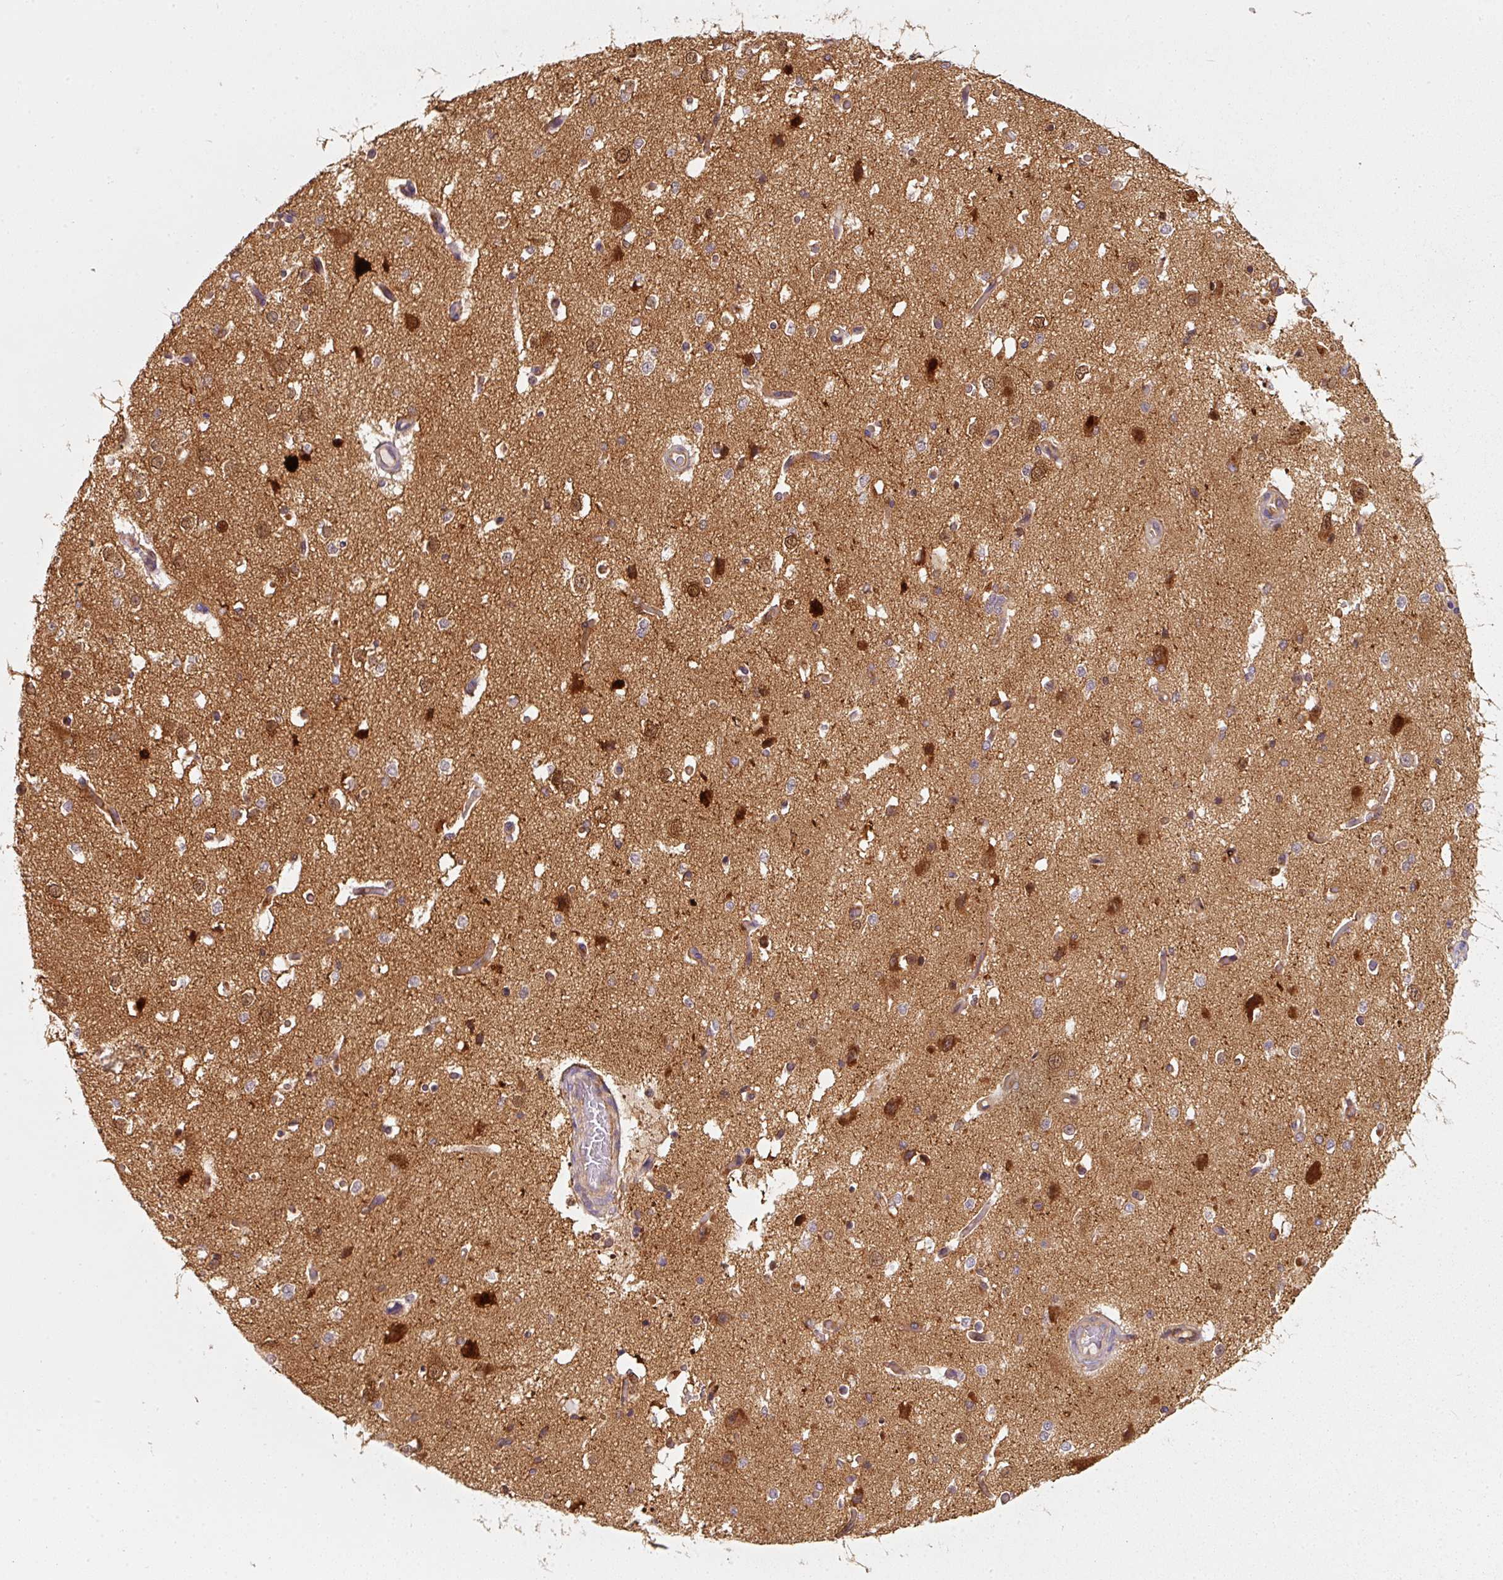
{"staining": {"intensity": "weak", "quantity": ">75%", "location": "cytoplasmic/membranous"}, "tissue": "cerebral cortex", "cell_type": "Endothelial cells", "image_type": "normal", "snomed": [{"axis": "morphology", "description": "Normal tissue, NOS"}, {"axis": "morphology", "description": "Inflammation, NOS"}, {"axis": "topography", "description": "Cerebral cortex"}], "caption": "Protein staining of benign cerebral cortex reveals weak cytoplasmic/membranous positivity in approximately >75% of endothelial cells.", "gene": "IQGAP2", "patient": {"sex": "male", "age": 6}}